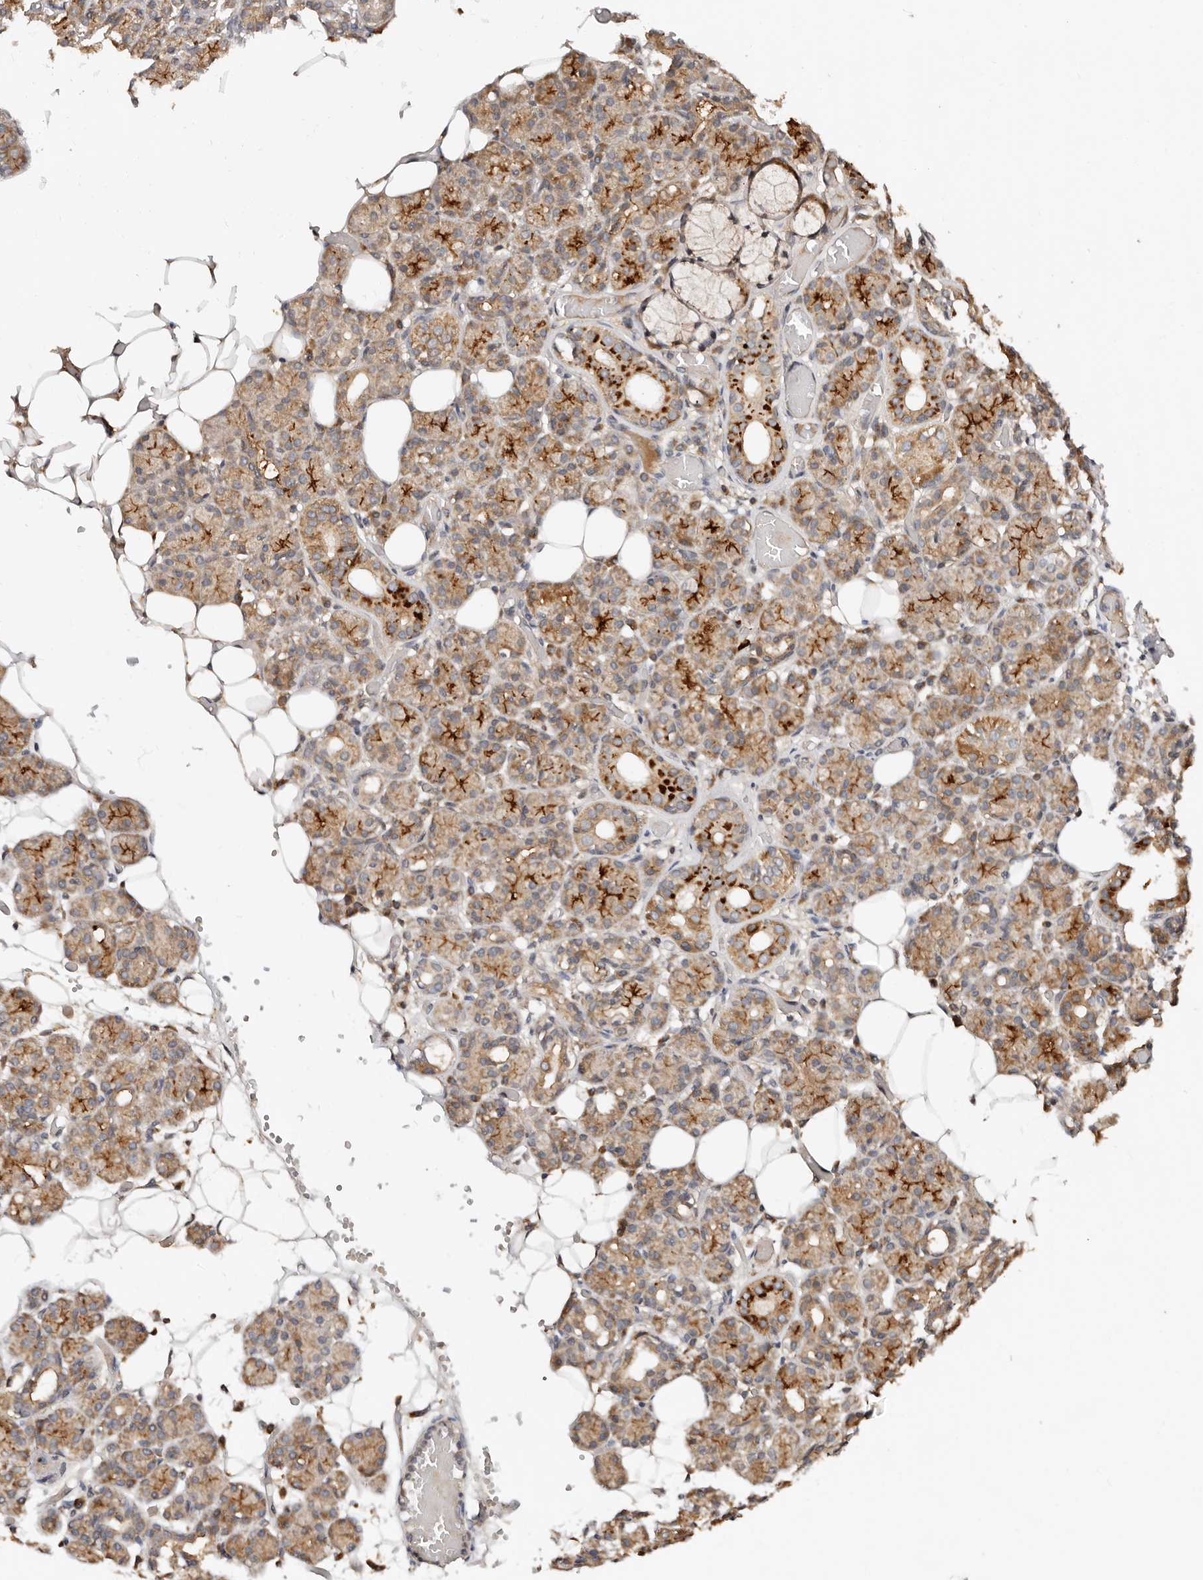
{"staining": {"intensity": "strong", "quantity": ">75%", "location": "cytoplasmic/membranous"}, "tissue": "salivary gland", "cell_type": "Glandular cells", "image_type": "normal", "snomed": [{"axis": "morphology", "description": "Normal tissue, NOS"}, {"axis": "topography", "description": "Salivary gland"}], "caption": "IHC of unremarkable salivary gland demonstrates high levels of strong cytoplasmic/membranous positivity in about >75% of glandular cells.", "gene": "DENND11", "patient": {"sex": "male", "age": 63}}